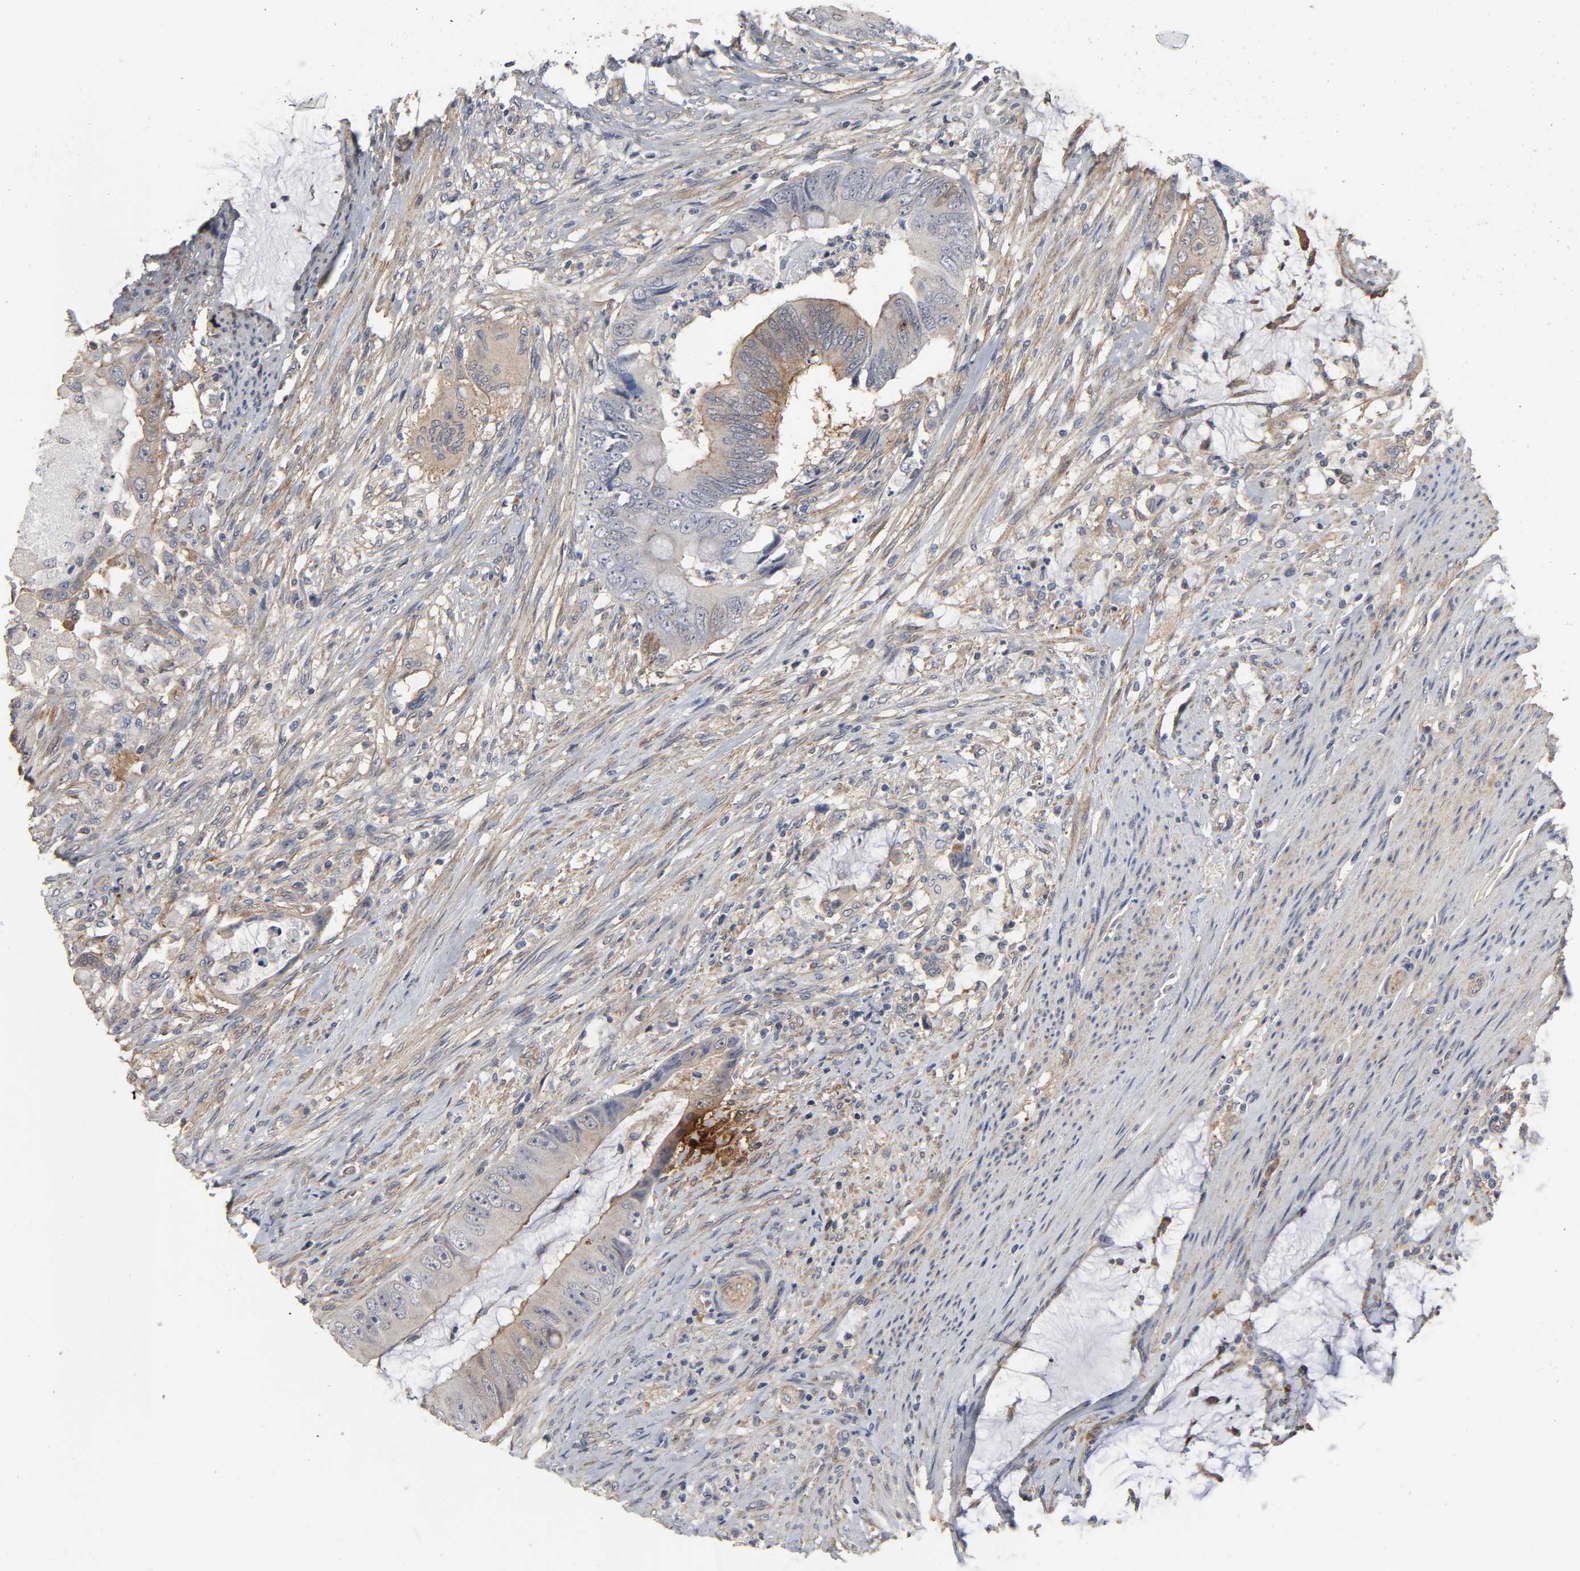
{"staining": {"intensity": "moderate", "quantity": "25%-75%", "location": "cytoplasmic/membranous"}, "tissue": "colorectal cancer", "cell_type": "Tumor cells", "image_type": "cancer", "snomed": [{"axis": "morphology", "description": "Adenocarcinoma, NOS"}, {"axis": "topography", "description": "Rectum"}], "caption": "Protein analysis of colorectal cancer tissue reveals moderate cytoplasmic/membranous positivity in approximately 25%-75% of tumor cells.", "gene": "SH3GLB1", "patient": {"sex": "female", "age": 77}}